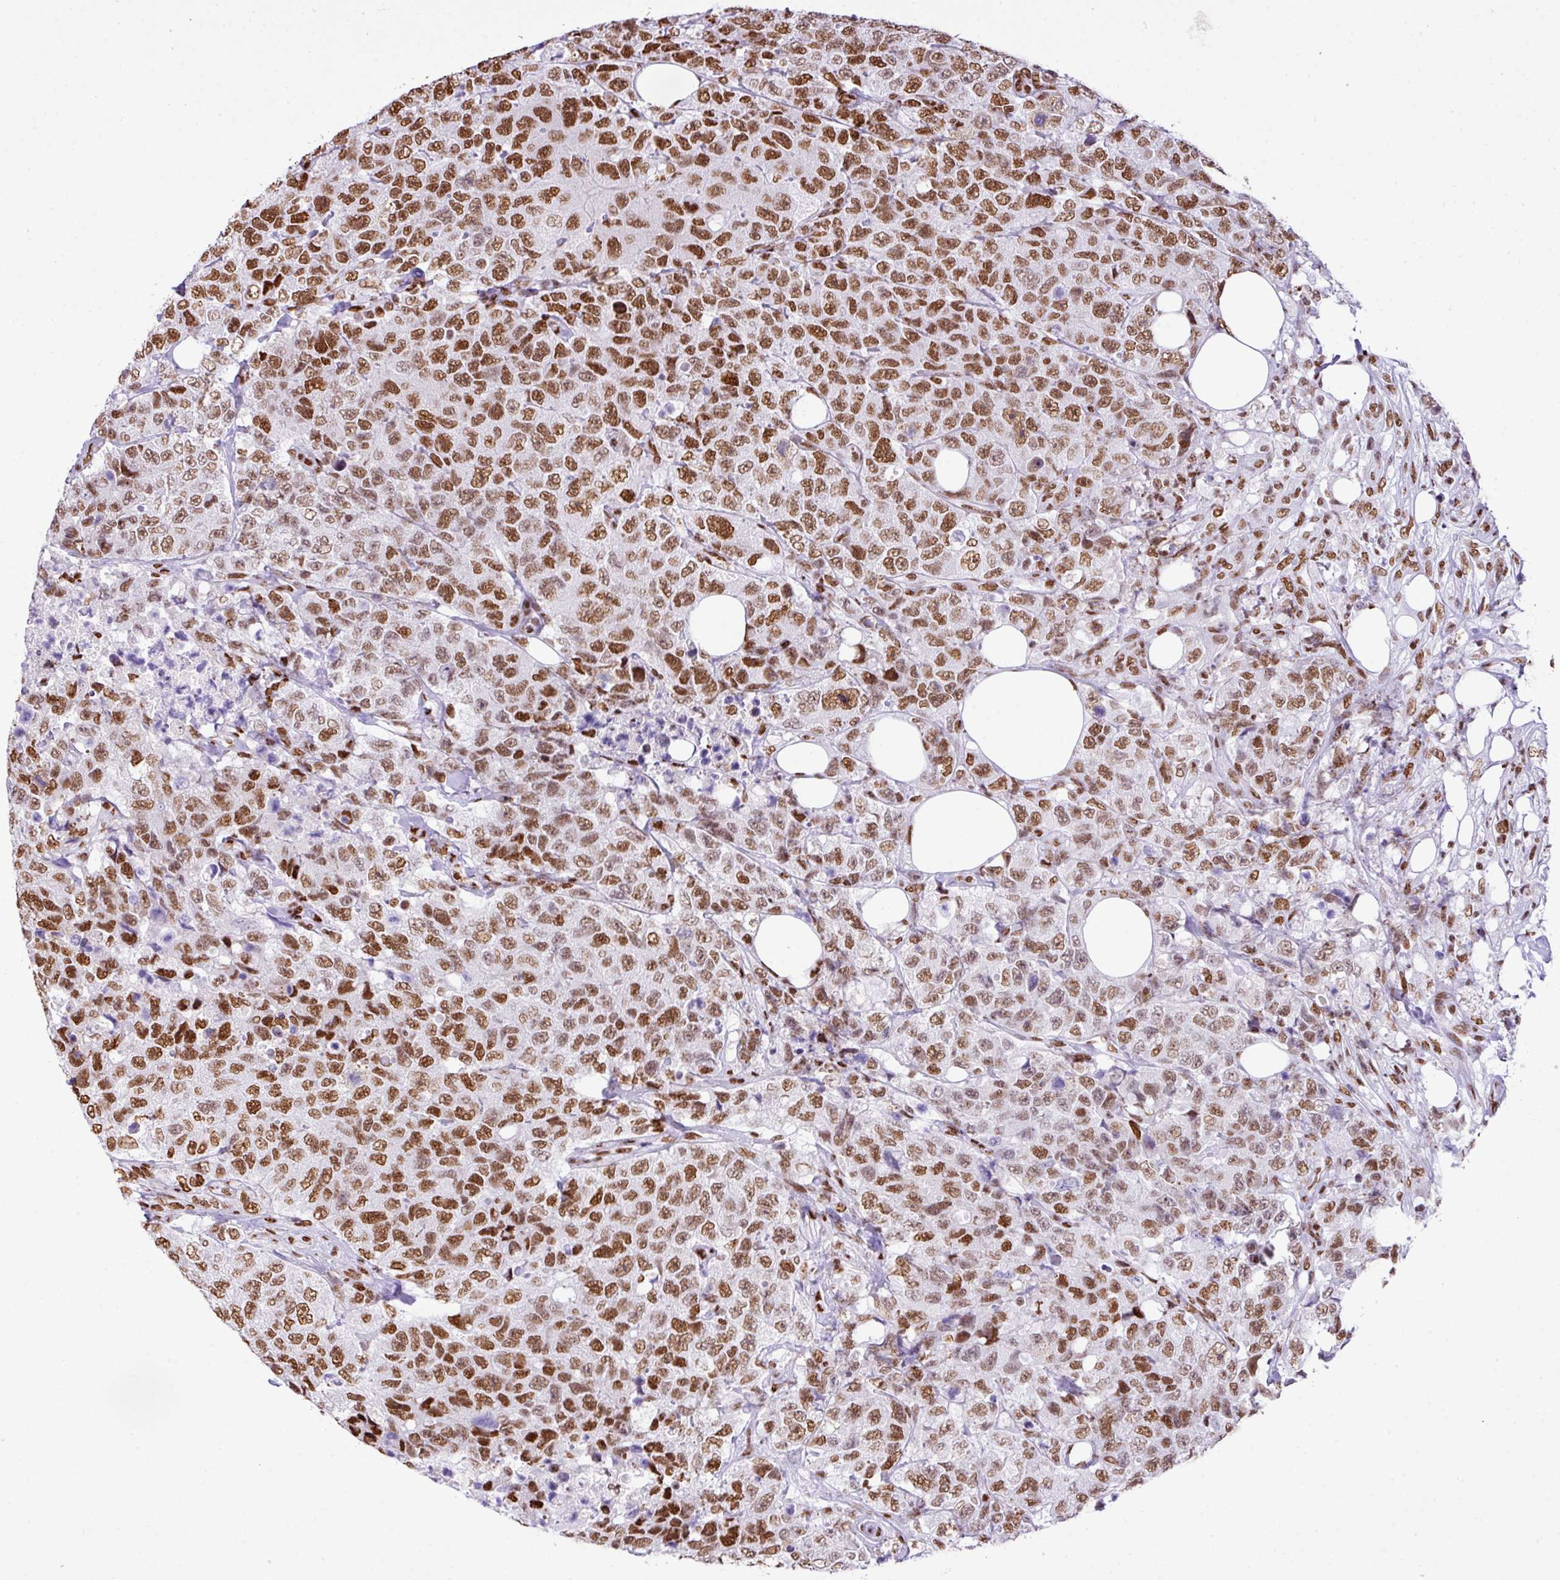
{"staining": {"intensity": "moderate", "quantity": ">75%", "location": "nuclear"}, "tissue": "urothelial cancer", "cell_type": "Tumor cells", "image_type": "cancer", "snomed": [{"axis": "morphology", "description": "Urothelial carcinoma, High grade"}, {"axis": "topography", "description": "Urinary bladder"}], "caption": "A brown stain highlights moderate nuclear positivity of a protein in urothelial cancer tumor cells.", "gene": "RARG", "patient": {"sex": "female", "age": 78}}